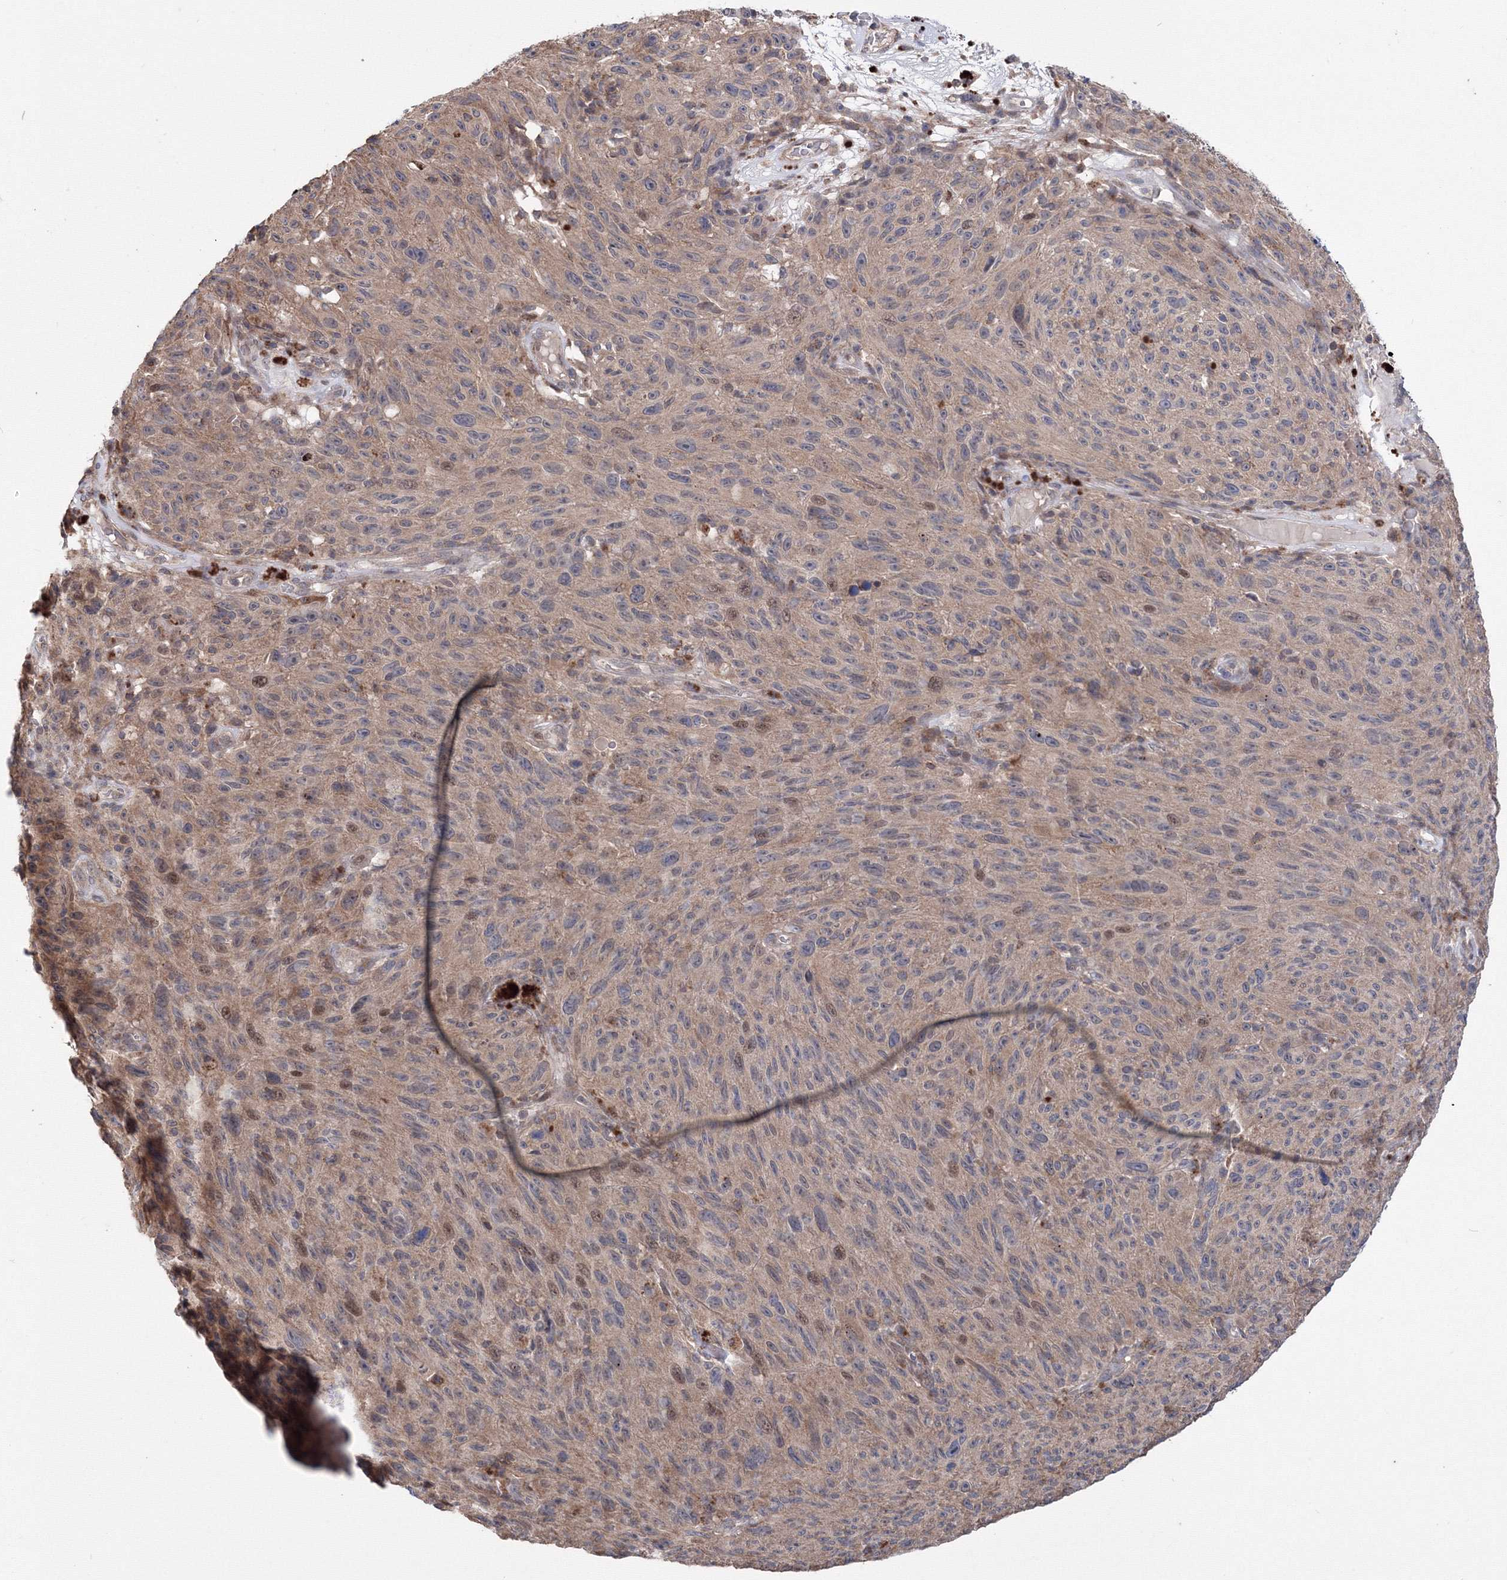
{"staining": {"intensity": "weak", "quantity": ">75%", "location": "cytoplasmic/membranous,nuclear"}, "tissue": "melanoma", "cell_type": "Tumor cells", "image_type": "cancer", "snomed": [{"axis": "morphology", "description": "Malignant melanoma, NOS"}, {"axis": "topography", "description": "Skin"}], "caption": "The immunohistochemical stain labels weak cytoplasmic/membranous and nuclear expression in tumor cells of melanoma tissue. The staining is performed using DAB (3,3'-diaminobenzidine) brown chromogen to label protein expression. The nuclei are counter-stained blue using hematoxylin.", "gene": "PPP2R2B", "patient": {"sex": "female", "age": 82}}